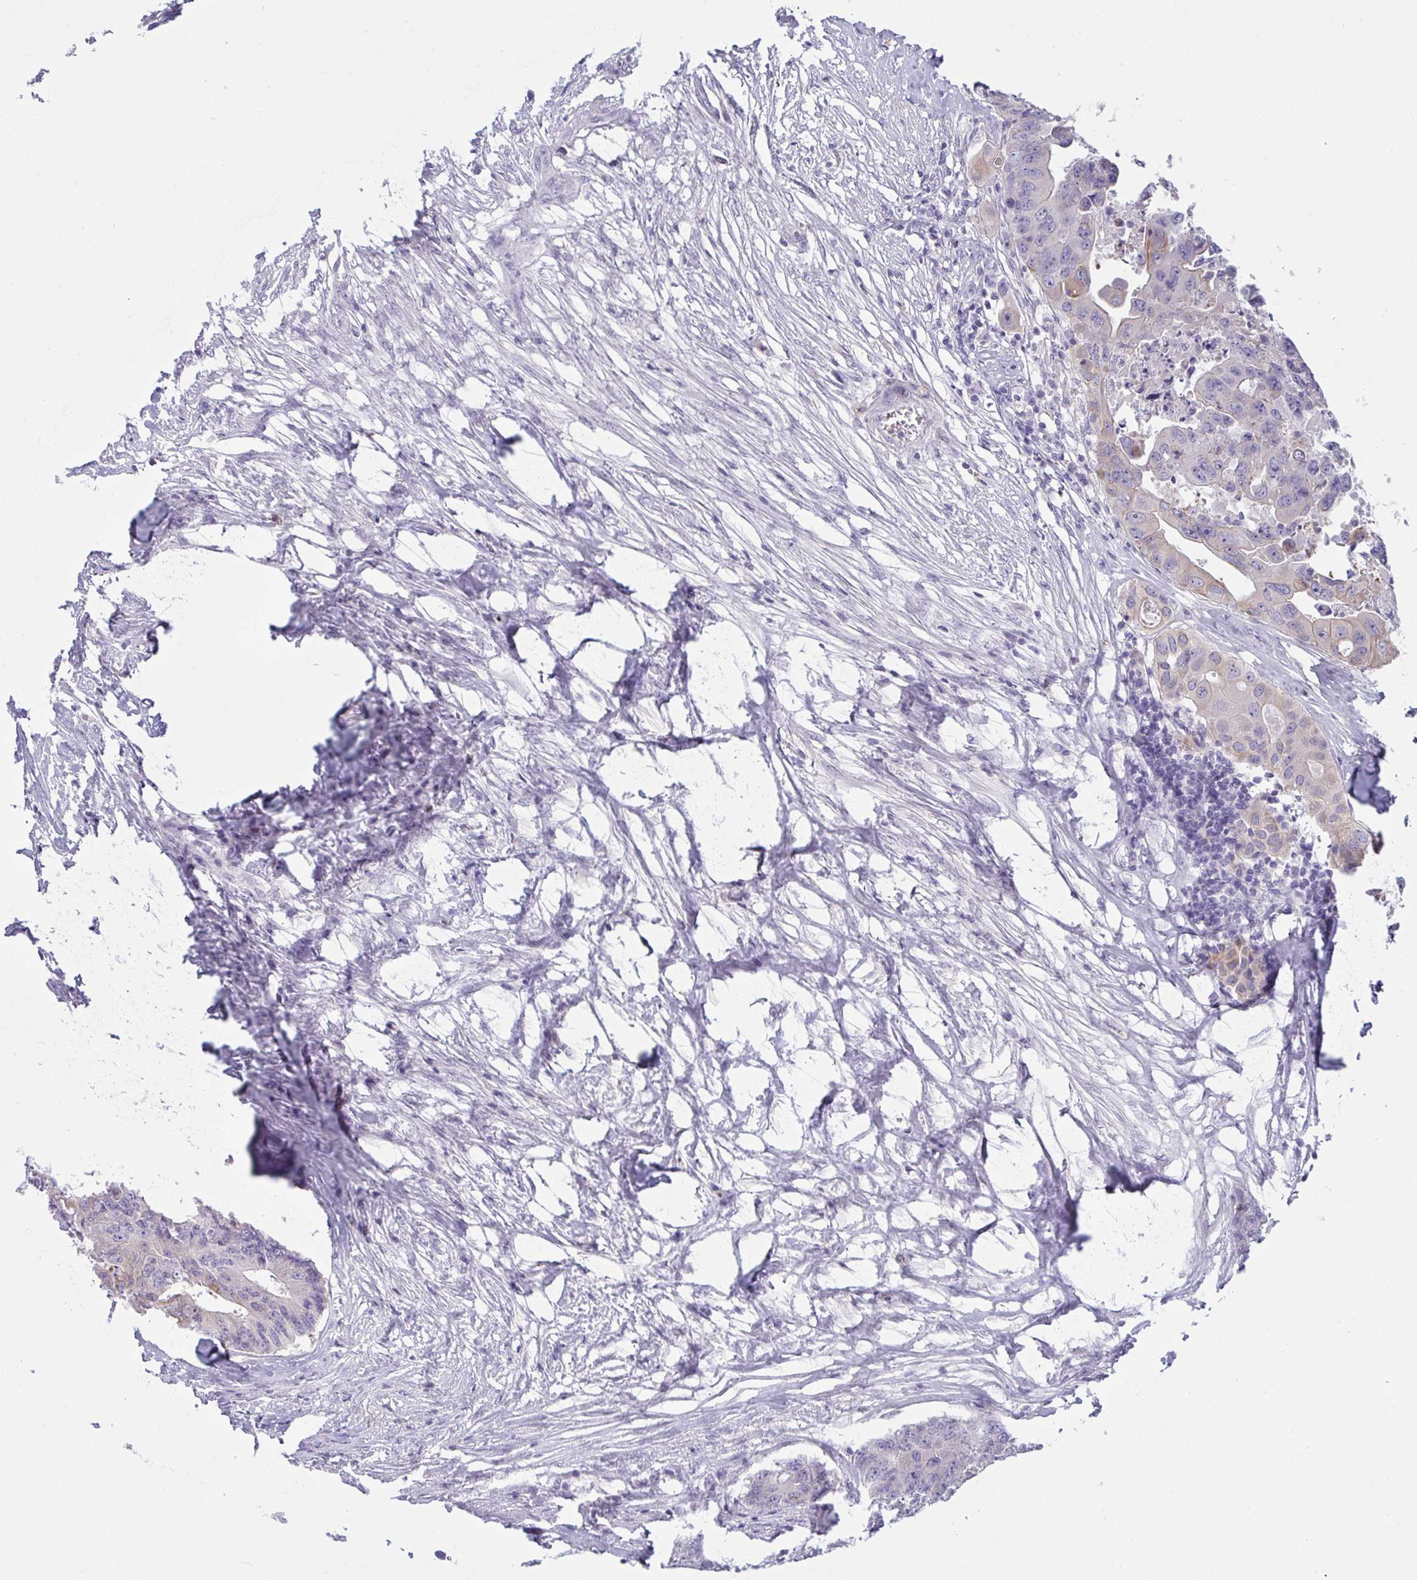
{"staining": {"intensity": "weak", "quantity": "<25%", "location": "cytoplasmic/membranous"}, "tissue": "colorectal cancer", "cell_type": "Tumor cells", "image_type": "cancer", "snomed": [{"axis": "morphology", "description": "Adenocarcinoma, NOS"}, {"axis": "topography", "description": "Colon"}], "caption": "A micrograph of adenocarcinoma (colorectal) stained for a protein shows no brown staining in tumor cells.", "gene": "TENT5D", "patient": {"sex": "male", "age": 71}}